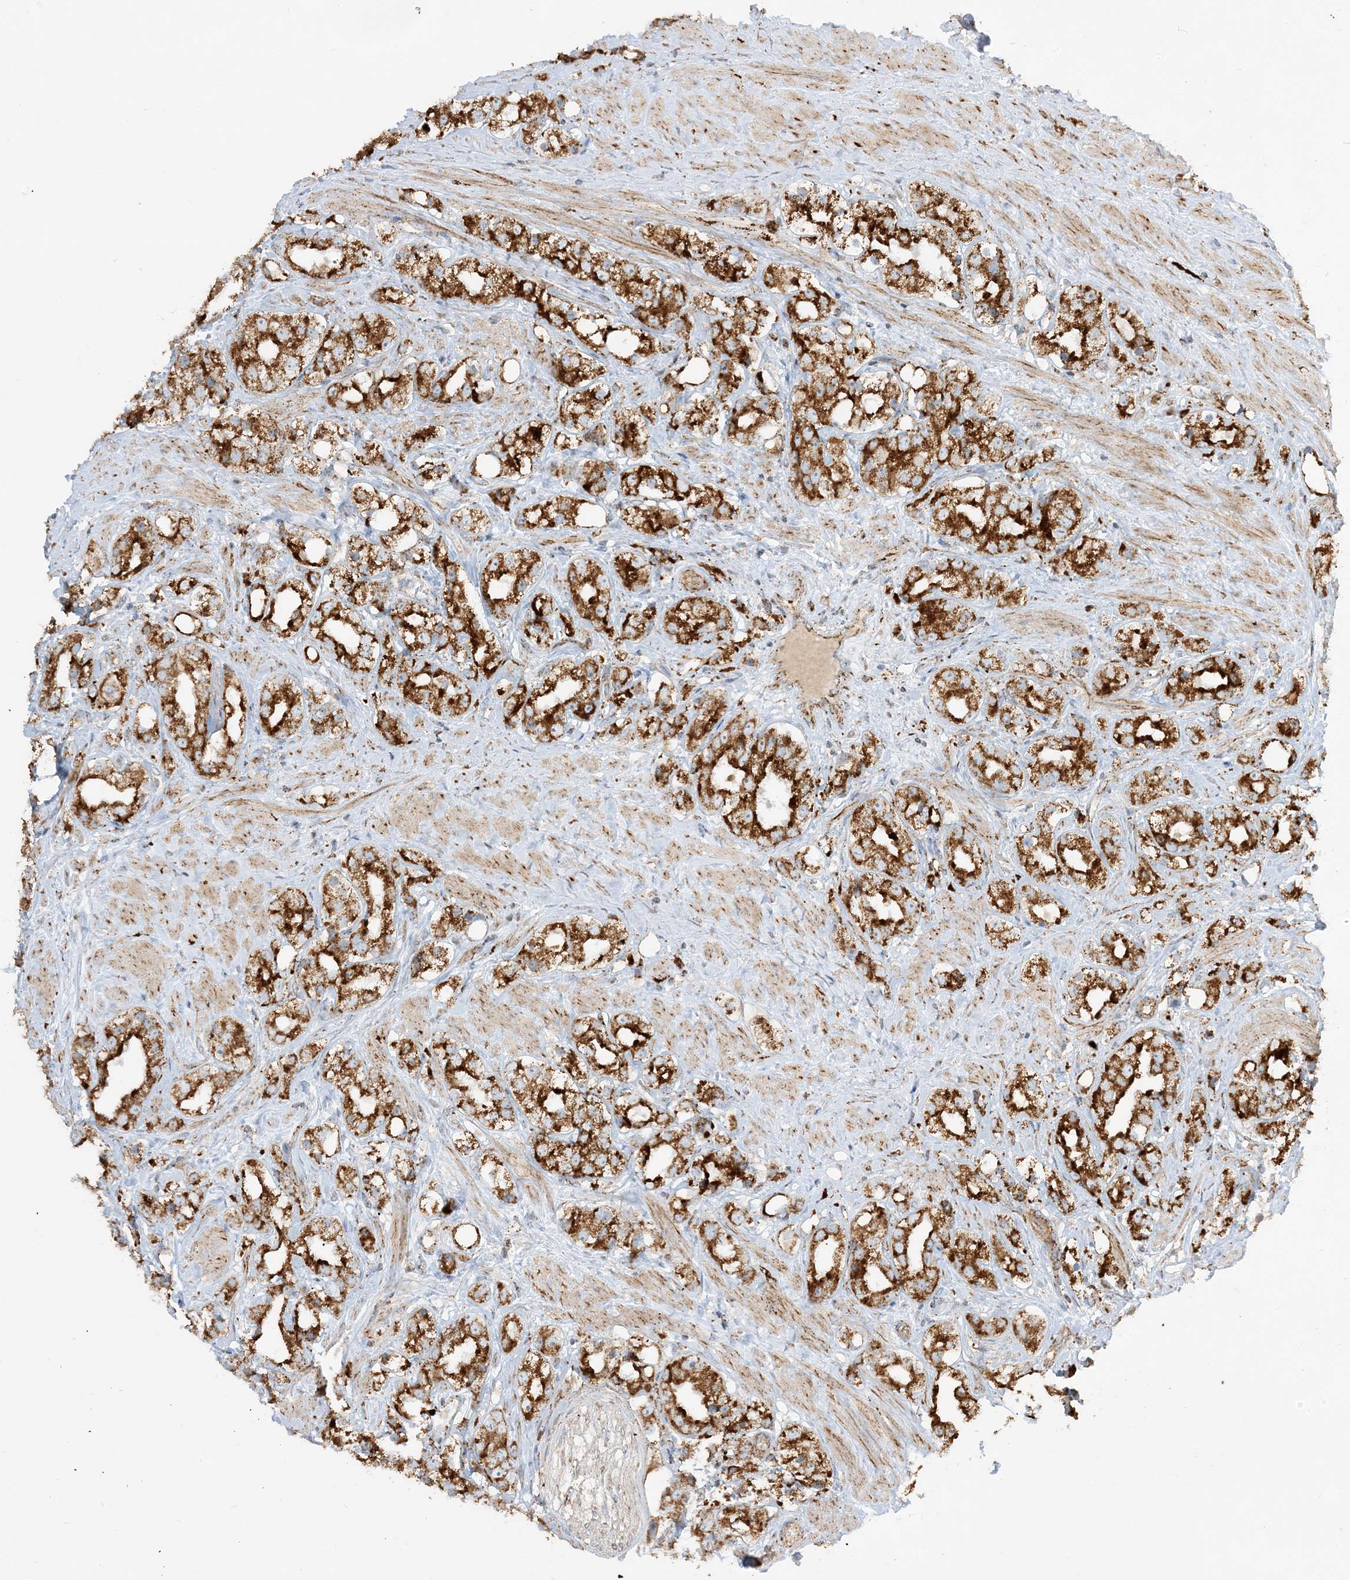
{"staining": {"intensity": "strong", "quantity": ">75%", "location": "cytoplasmic/membranous"}, "tissue": "prostate cancer", "cell_type": "Tumor cells", "image_type": "cancer", "snomed": [{"axis": "morphology", "description": "Adenocarcinoma, NOS"}, {"axis": "topography", "description": "Prostate"}], "caption": "An IHC histopathology image of neoplastic tissue is shown. Protein staining in brown shows strong cytoplasmic/membranous positivity in adenocarcinoma (prostate) within tumor cells. The staining was performed using DAB (3,3'-diaminobenzidine), with brown indicating positive protein expression. Nuclei are stained blue with hematoxylin.", "gene": "NDUFAF3", "patient": {"sex": "male", "age": 79}}